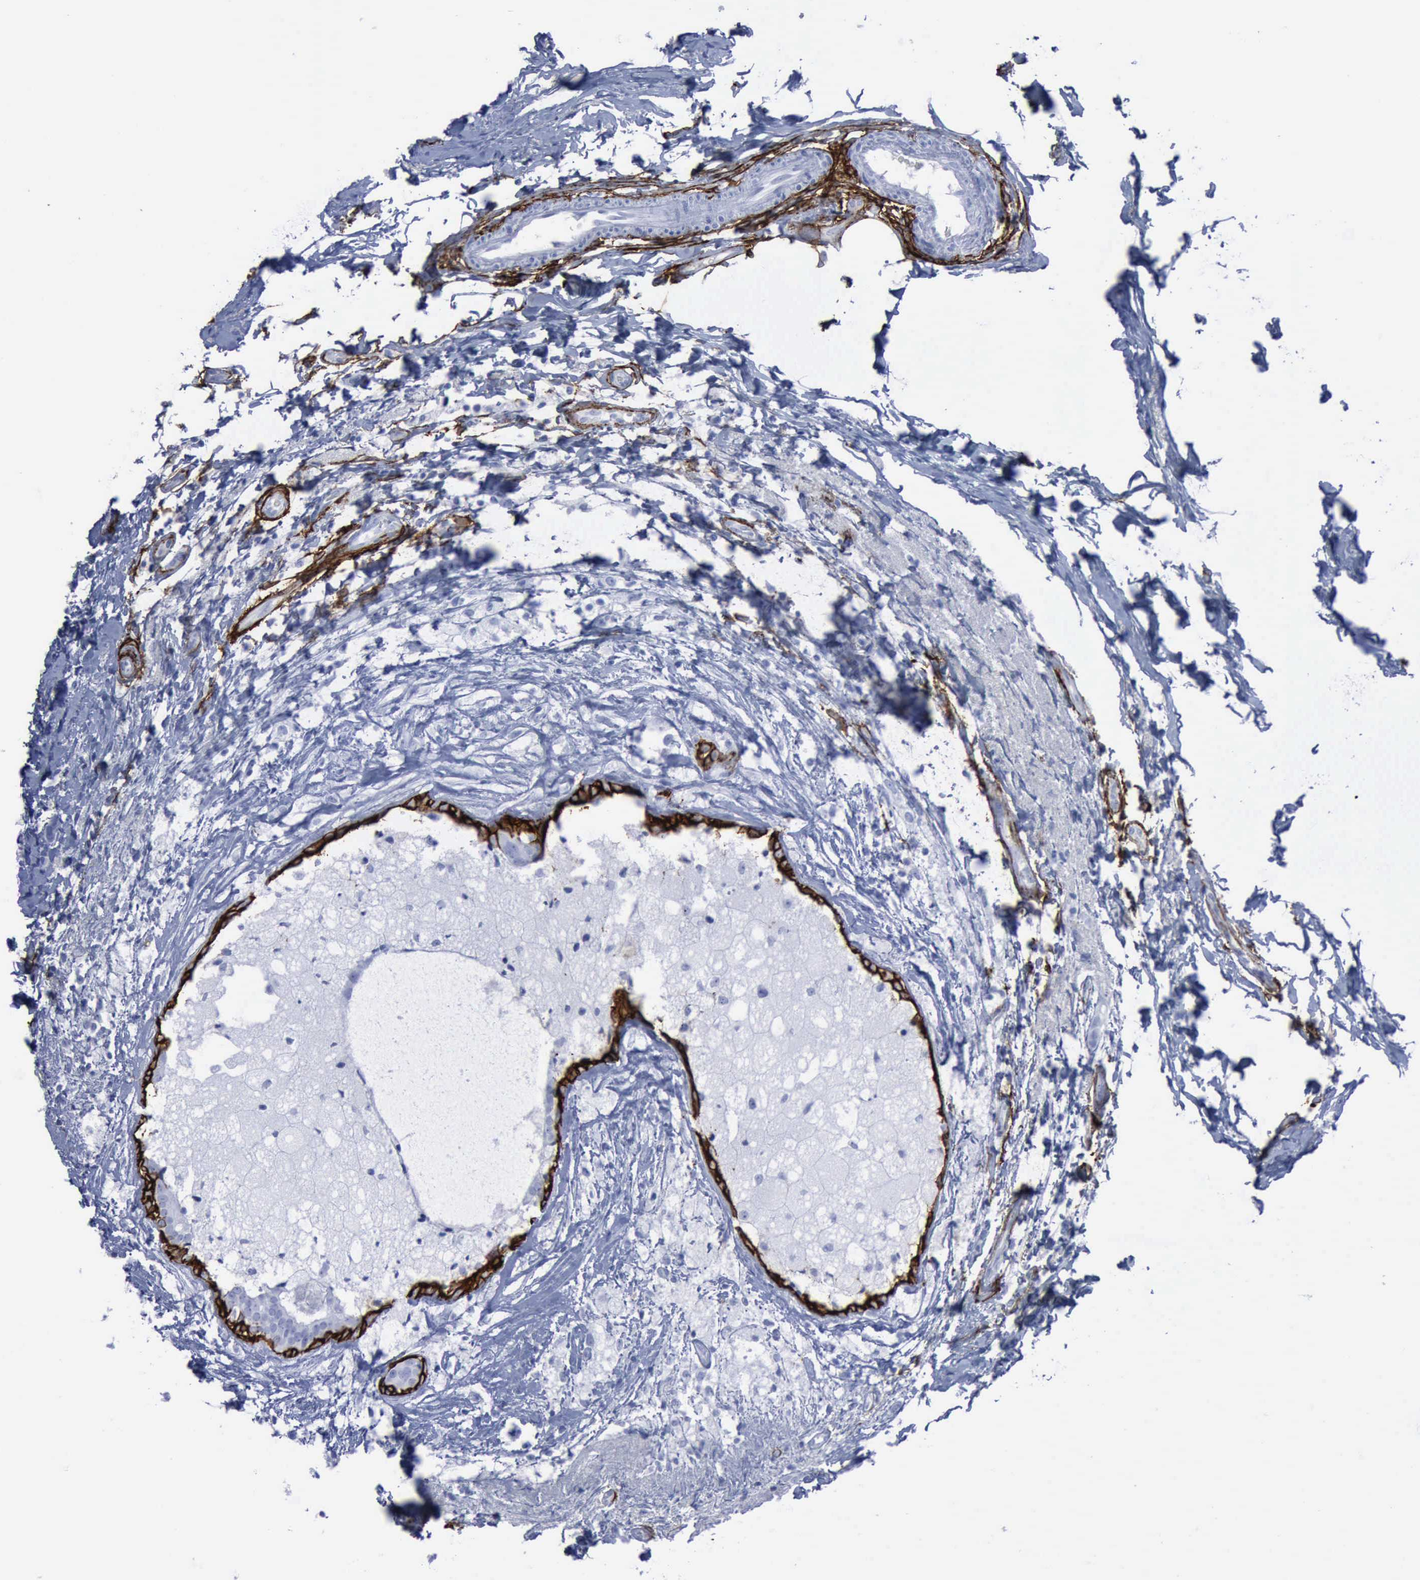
{"staining": {"intensity": "negative", "quantity": "none", "location": "none"}, "tissue": "breast cancer", "cell_type": "Tumor cells", "image_type": "cancer", "snomed": [{"axis": "morphology", "description": "Duct carcinoma"}, {"axis": "topography", "description": "Breast"}], "caption": "A high-resolution image shows immunohistochemistry (IHC) staining of breast invasive ductal carcinoma, which reveals no significant expression in tumor cells.", "gene": "NGFR", "patient": {"sex": "female", "age": 54}}